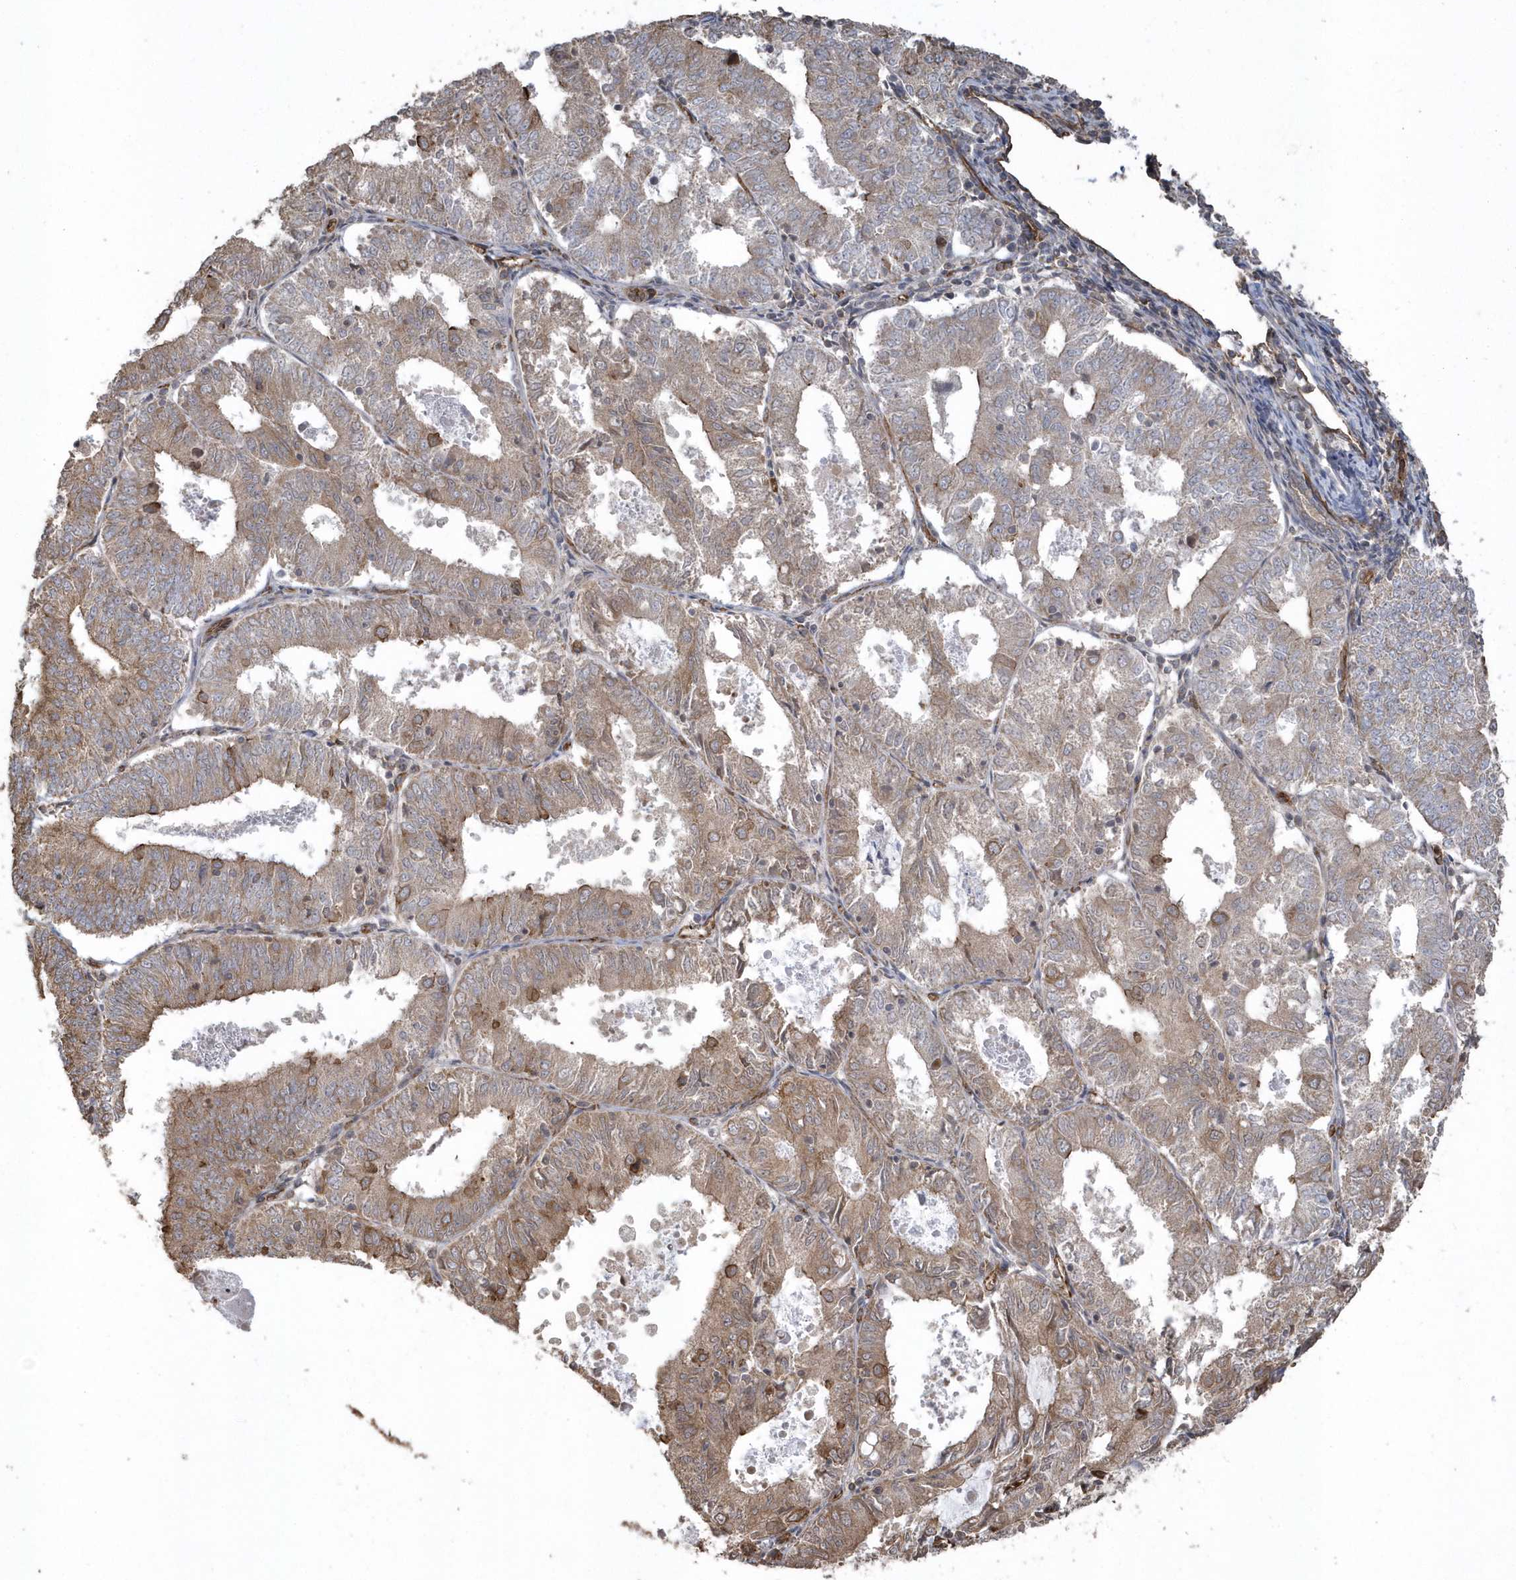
{"staining": {"intensity": "moderate", "quantity": ">75%", "location": "cytoplasmic/membranous"}, "tissue": "endometrial cancer", "cell_type": "Tumor cells", "image_type": "cancer", "snomed": [{"axis": "morphology", "description": "Adenocarcinoma, NOS"}, {"axis": "topography", "description": "Endometrium"}], "caption": "Immunohistochemical staining of human adenocarcinoma (endometrial) displays medium levels of moderate cytoplasmic/membranous protein expression in about >75% of tumor cells.", "gene": "HERPUD1", "patient": {"sex": "female", "age": 57}}